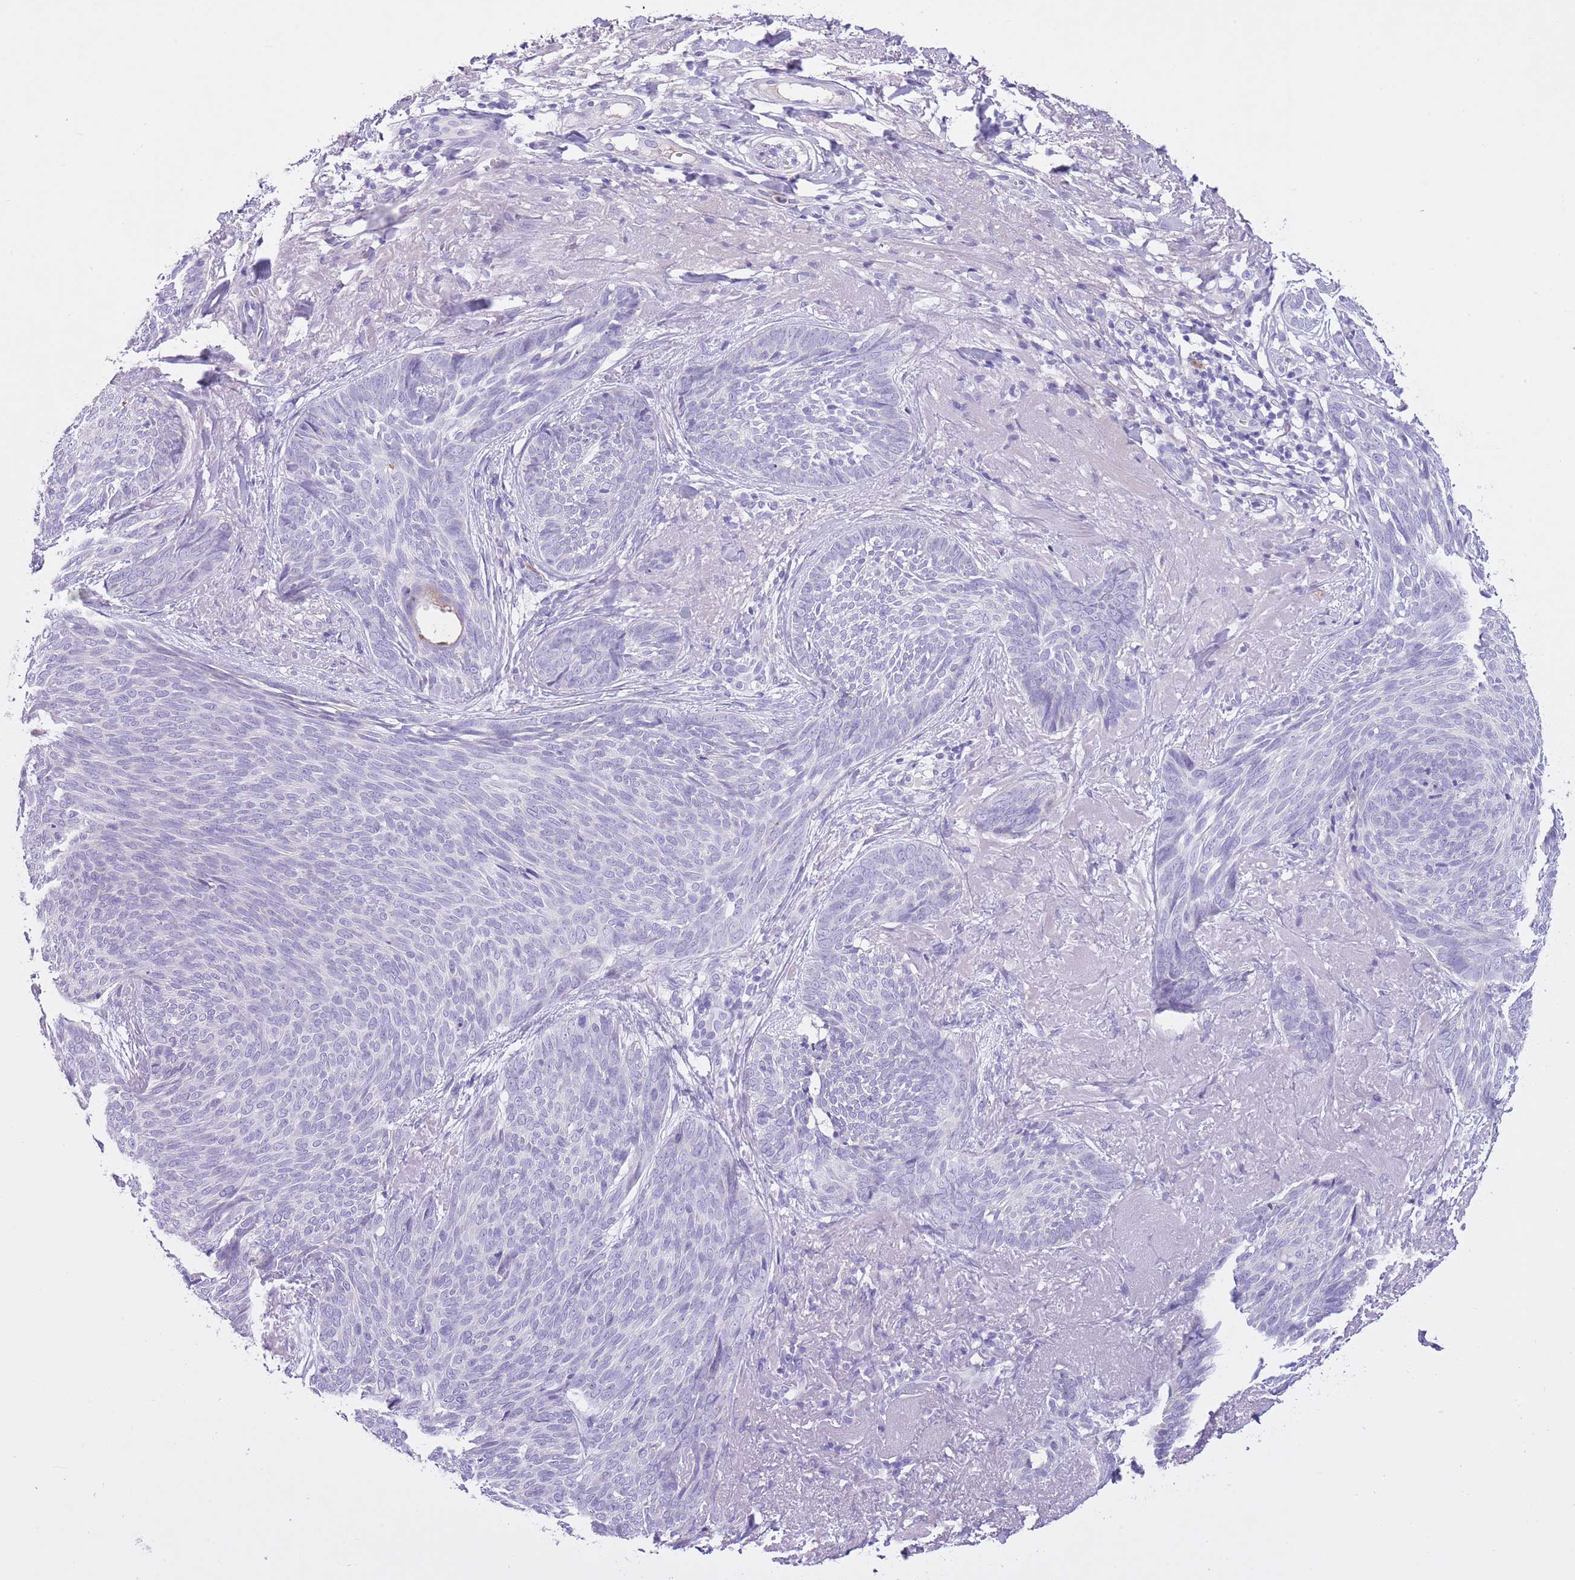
{"staining": {"intensity": "negative", "quantity": "none", "location": "none"}, "tissue": "skin cancer", "cell_type": "Tumor cells", "image_type": "cancer", "snomed": [{"axis": "morphology", "description": "Basal cell carcinoma"}, {"axis": "topography", "description": "Skin"}], "caption": "Tumor cells are negative for brown protein staining in skin cancer (basal cell carcinoma).", "gene": "CLEC2A", "patient": {"sex": "female", "age": 86}}